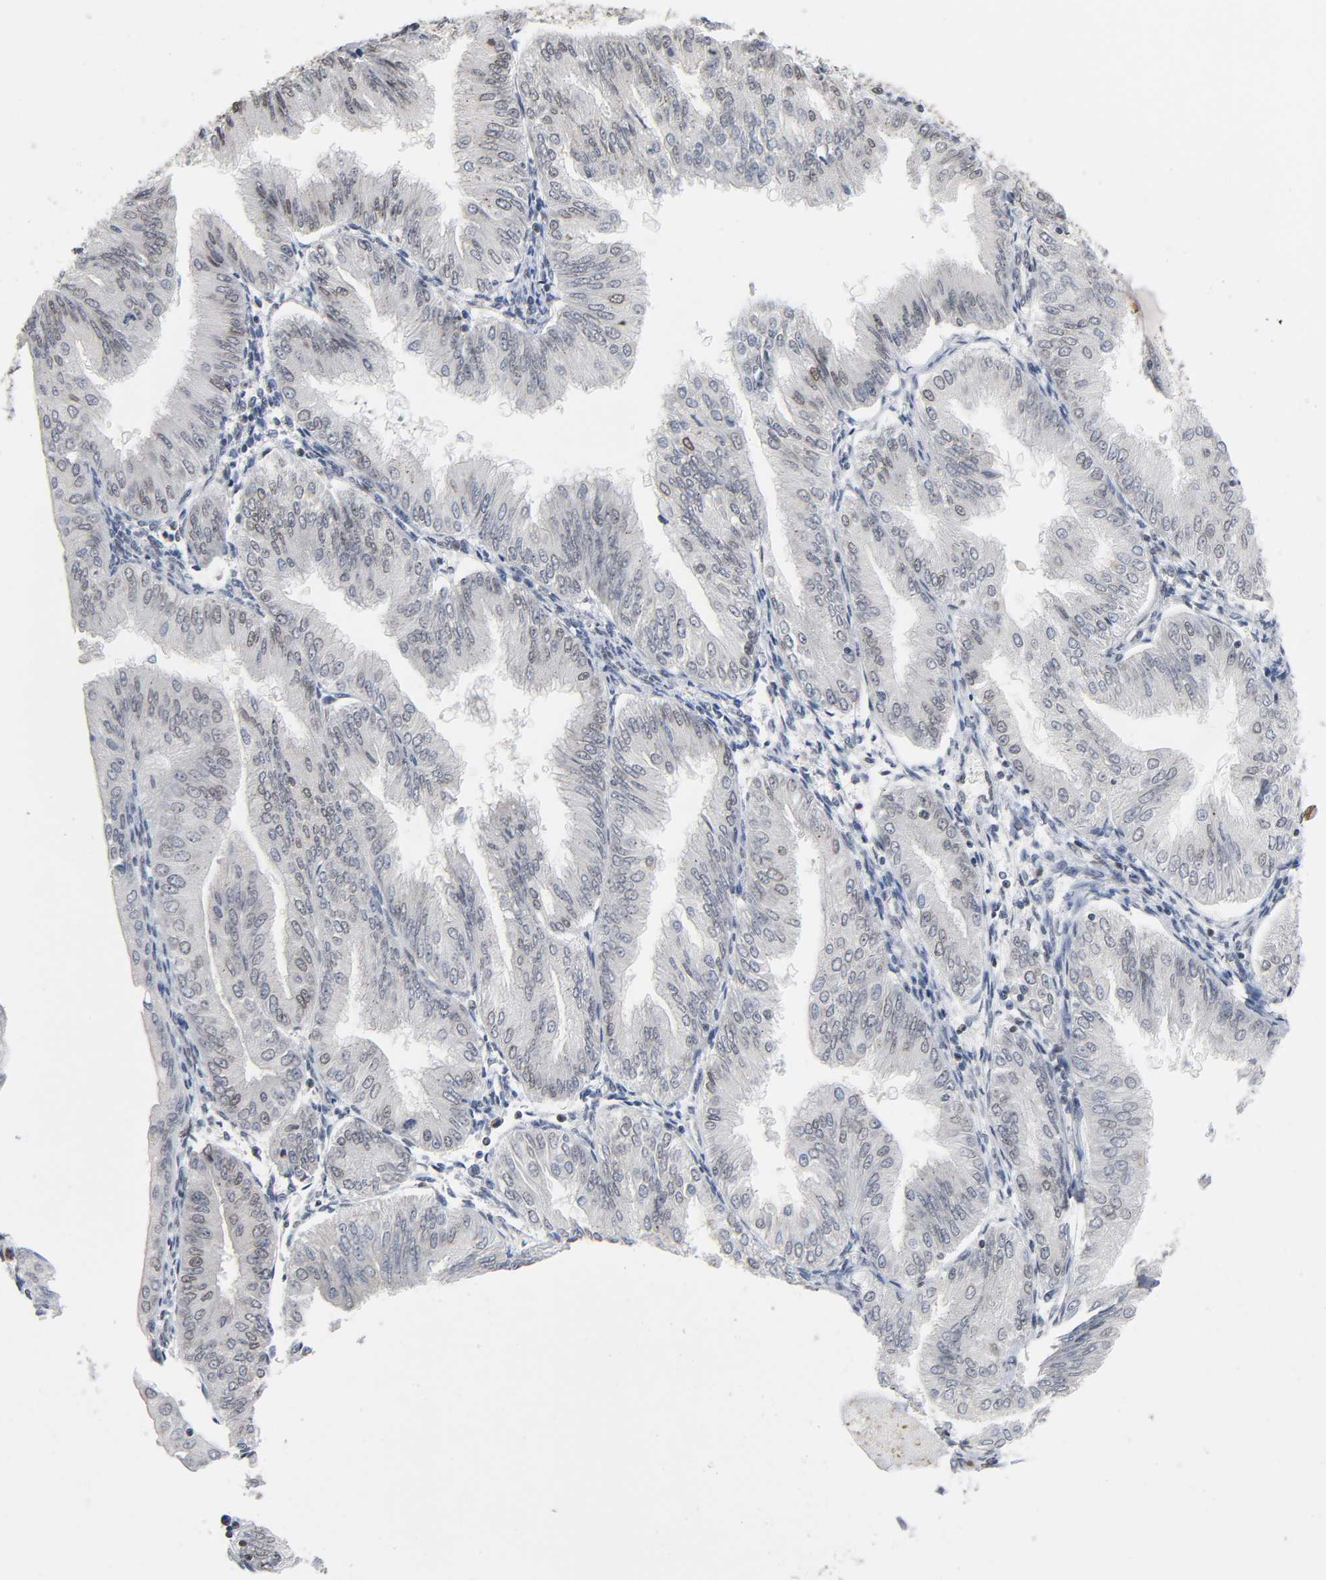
{"staining": {"intensity": "weak", "quantity": "<25%", "location": "nuclear"}, "tissue": "endometrial cancer", "cell_type": "Tumor cells", "image_type": "cancer", "snomed": [{"axis": "morphology", "description": "Adenocarcinoma, NOS"}, {"axis": "topography", "description": "Endometrium"}], "caption": "Immunohistochemistry (IHC) photomicrograph of neoplastic tissue: human adenocarcinoma (endometrial) stained with DAB shows no significant protein expression in tumor cells.", "gene": "SUMO1", "patient": {"sex": "female", "age": 53}}